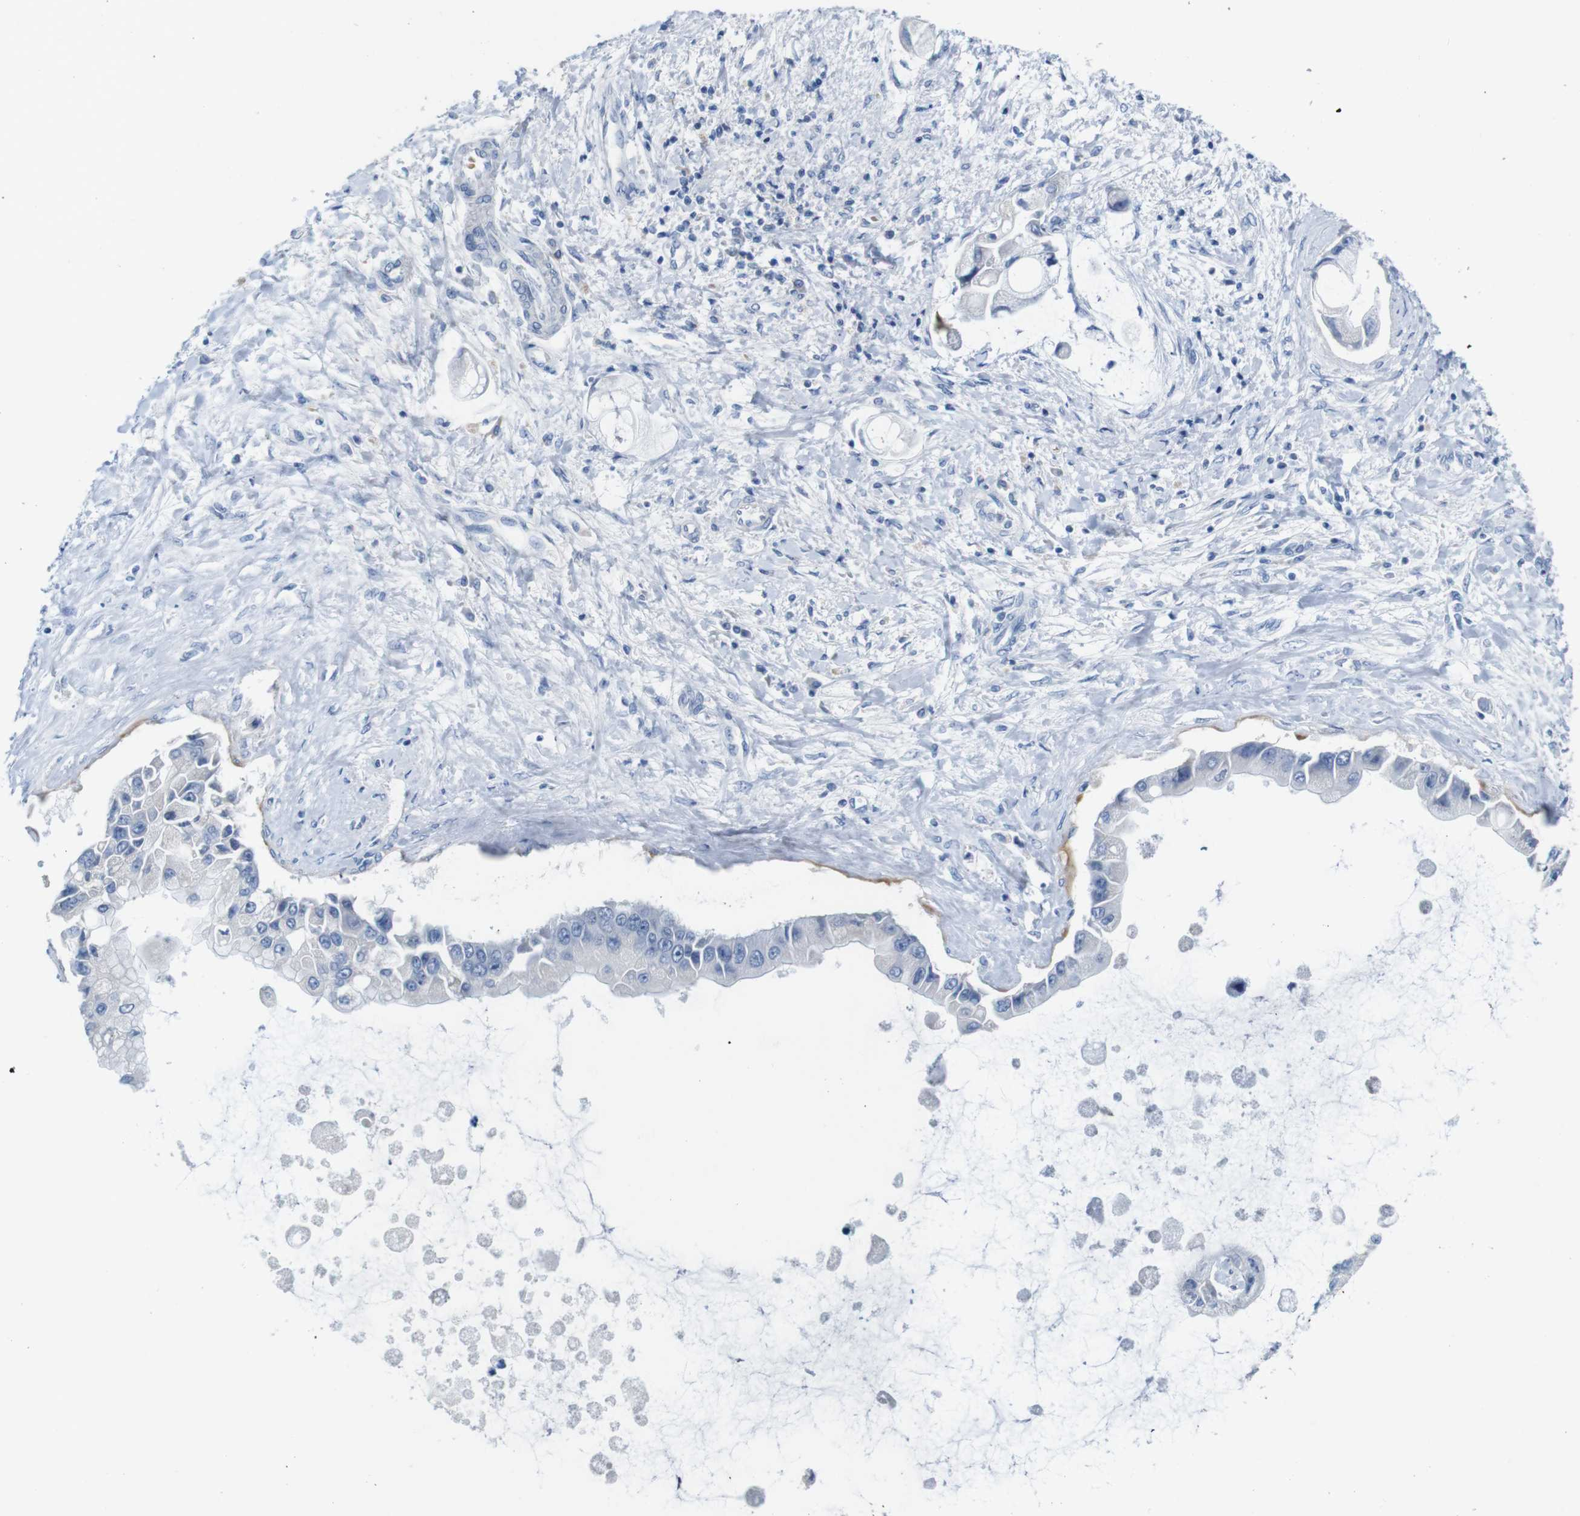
{"staining": {"intensity": "negative", "quantity": "none", "location": "none"}, "tissue": "liver cancer", "cell_type": "Tumor cells", "image_type": "cancer", "snomed": [{"axis": "morphology", "description": "Cholangiocarcinoma"}, {"axis": "topography", "description": "Liver"}], "caption": "High magnification brightfield microscopy of liver cancer (cholangiocarcinoma) stained with DAB (brown) and counterstained with hematoxylin (blue): tumor cells show no significant expression.", "gene": "IGSF8", "patient": {"sex": "male", "age": 50}}